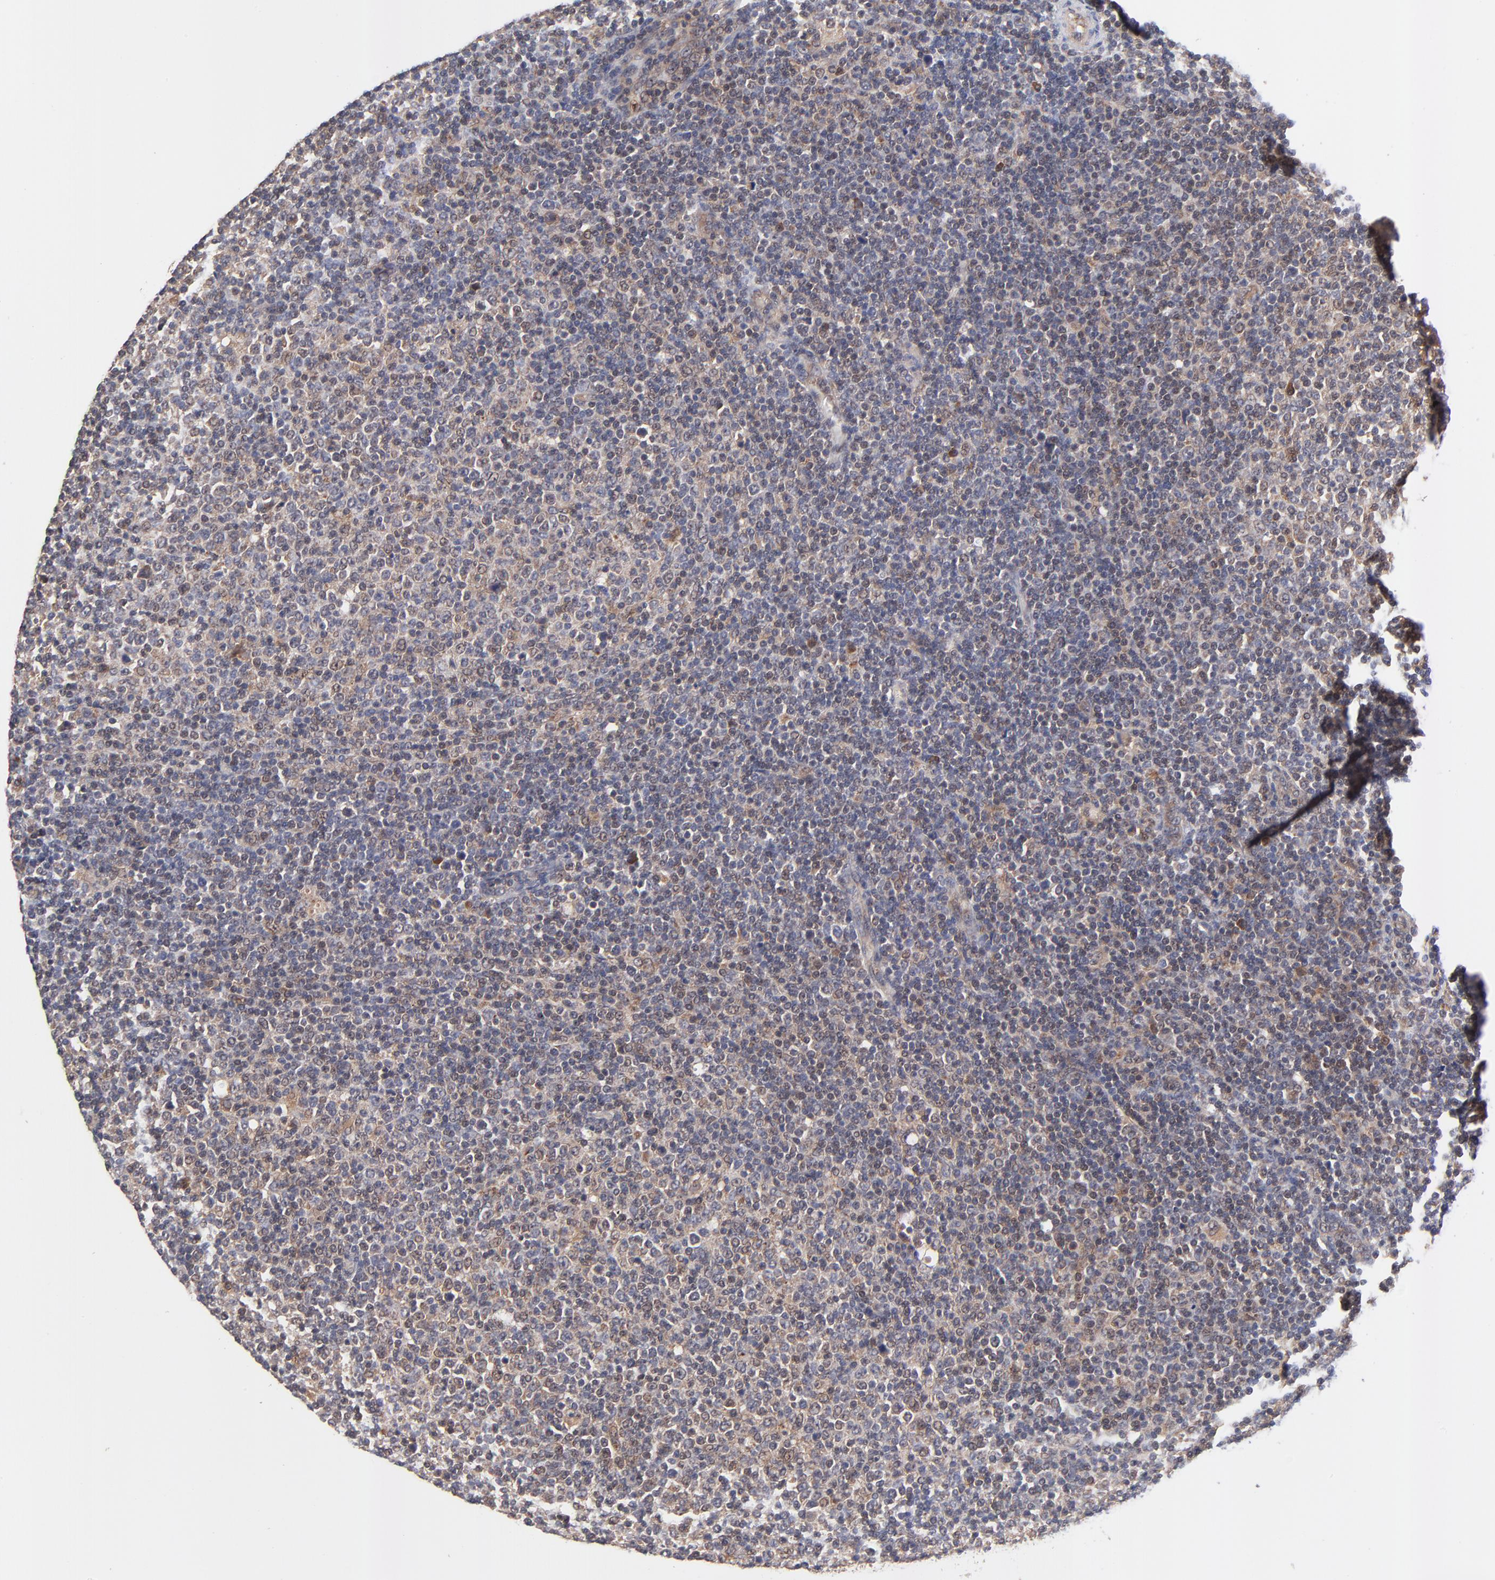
{"staining": {"intensity": "moderate", "quantity": ">75%", "location": "cytoplasmic/membranous,nuclear"}, "tissue": "lymphoma", "cell_type": "Tumor cells", "image_type": "cancer", "snomed": [{"axis": "morphology", "description": "Malignant lymphoma, non-Hodgkin's type, Low grade"}, {"axis": "topography", "description": "Lymph node"}], "caption": "A photomicrograph showing moderate cytoplasmic/membranous and nuclear staining in approximately >75% of tumor cells in lymphoma, as visualized by brown immunohistochemical staining.", "gene": "TXNL1", "patient": {"sex": "male", "age": 70}}